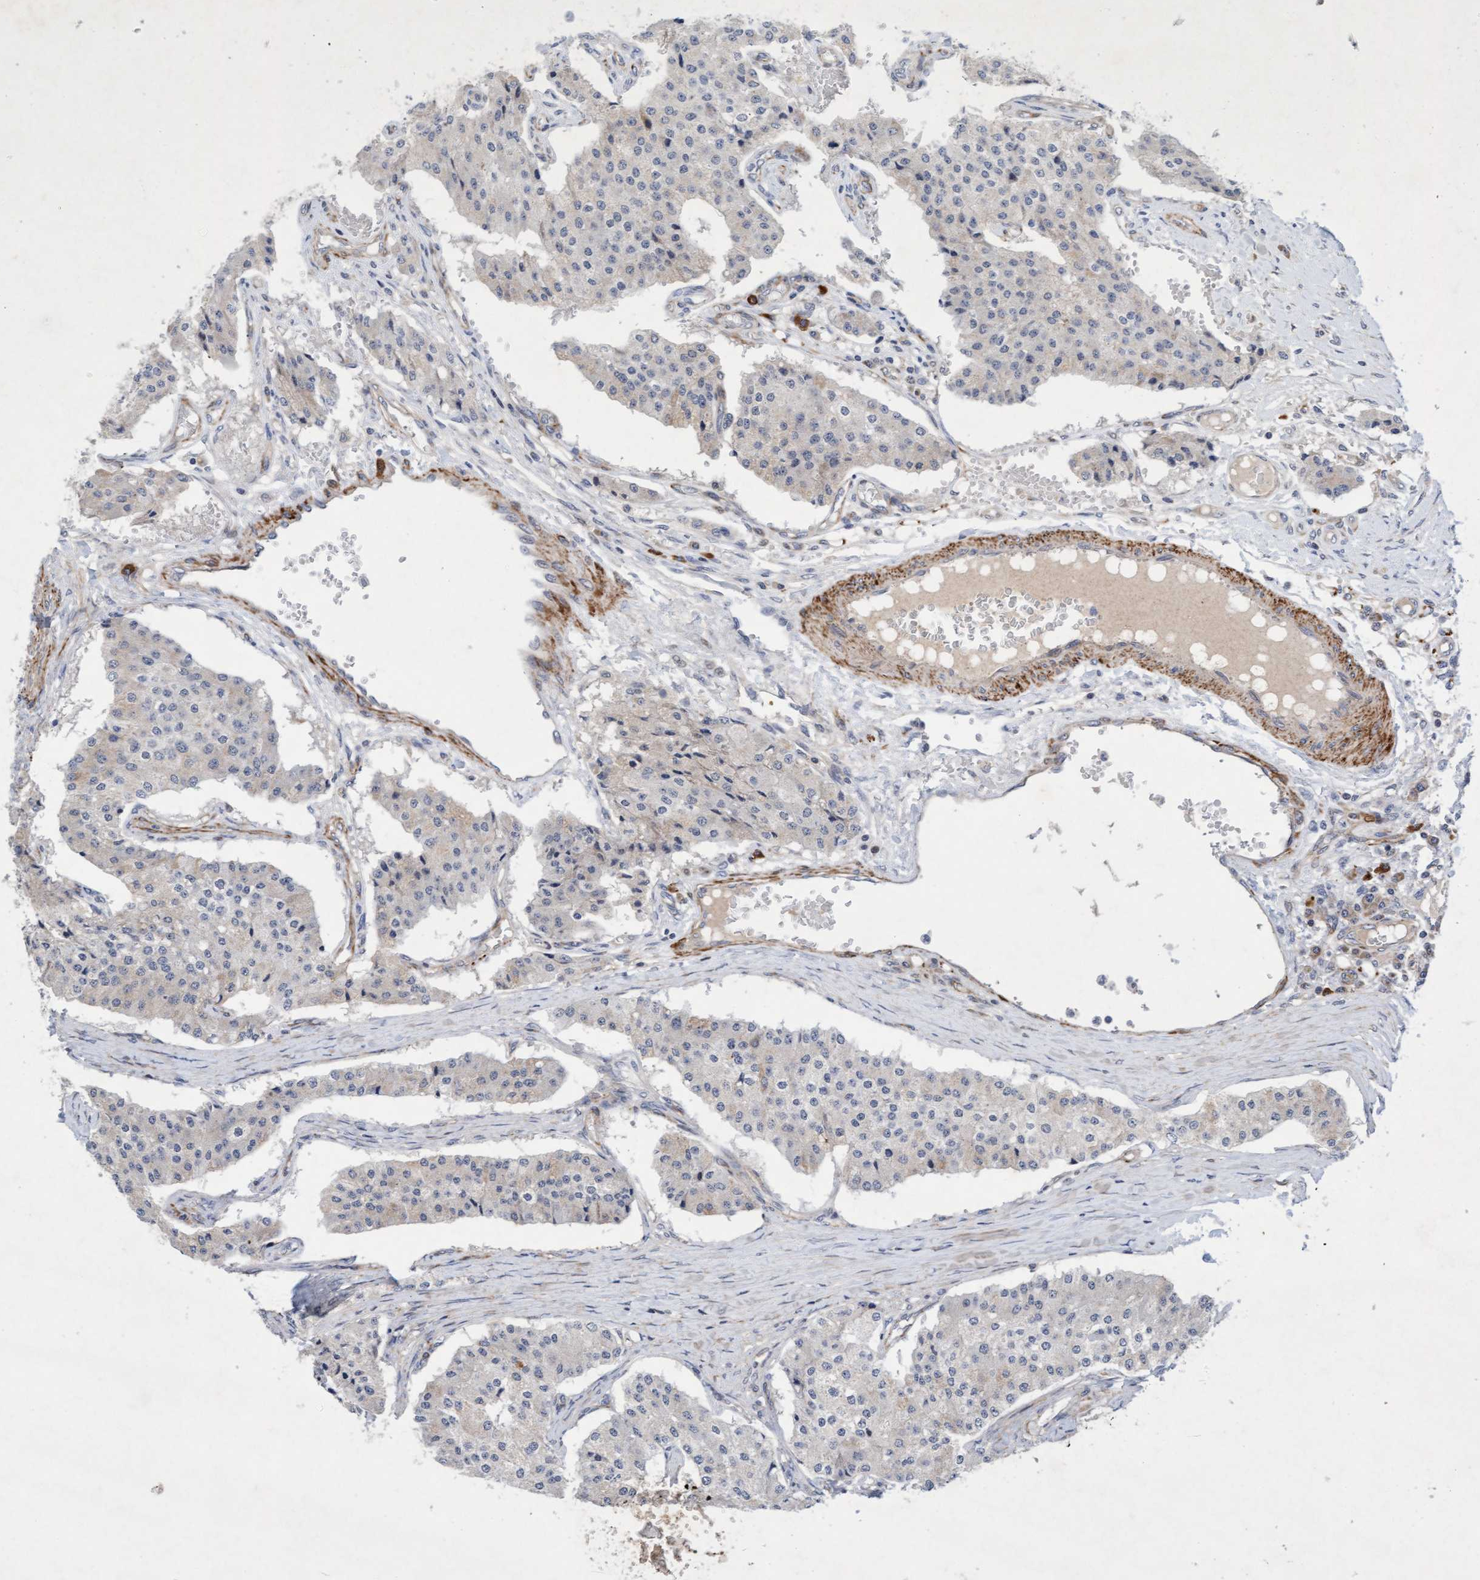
{"staining": {"intensity": "negative", "quantity": "none", "location": "none"}, "tissue": "carcinoid", "cell_type": "Tumor cells", "image_type": "cancer", "snomed": [{"axis": "morphology", "description": "Carcinoid, malignant, NOS"}, {"axis": "topography", "description": "Colon"}], "caption": "Tumor cells are negative for protein expression in human carcinoid.", "gene": "TMEM70", "patient": {"sex": "female", "age": 52}}